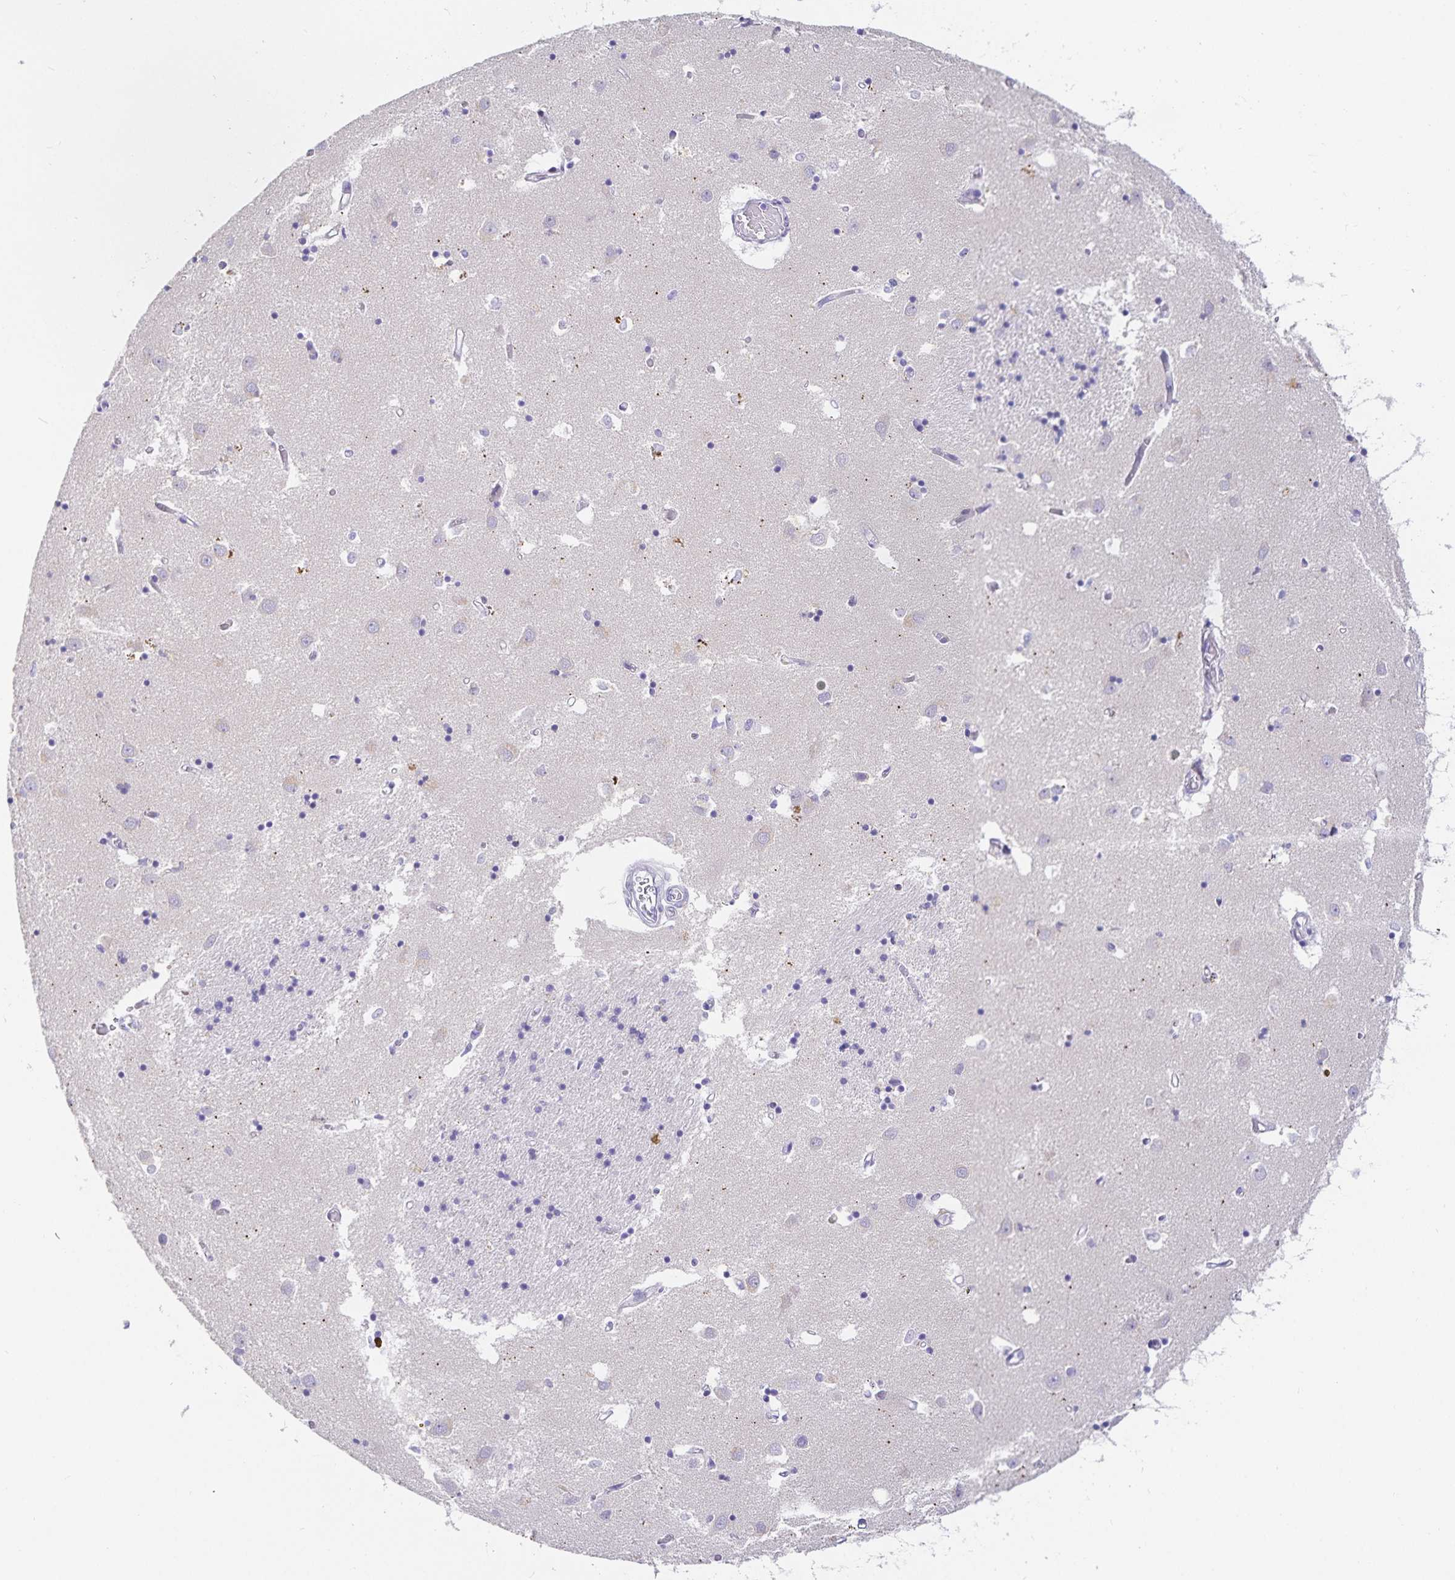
{"staining": {"intensity": "negative", "quantity": "none", "location": "none"}, "tissue": "caudate", "cell_type": "Glial cells", "image_type": "normal", "snomed": [{"axis": "morphology", "description": "Normal tissue, NOS"}, {"axis": "topography", "description": "Lateral ventricle wall"}], "caption": "Immunohistochemical staining of normal human caudate demonstrates no significant expression in glial cells.", "gene": "KBTBD13", "patient": {"sex": "male", "age": 70}}